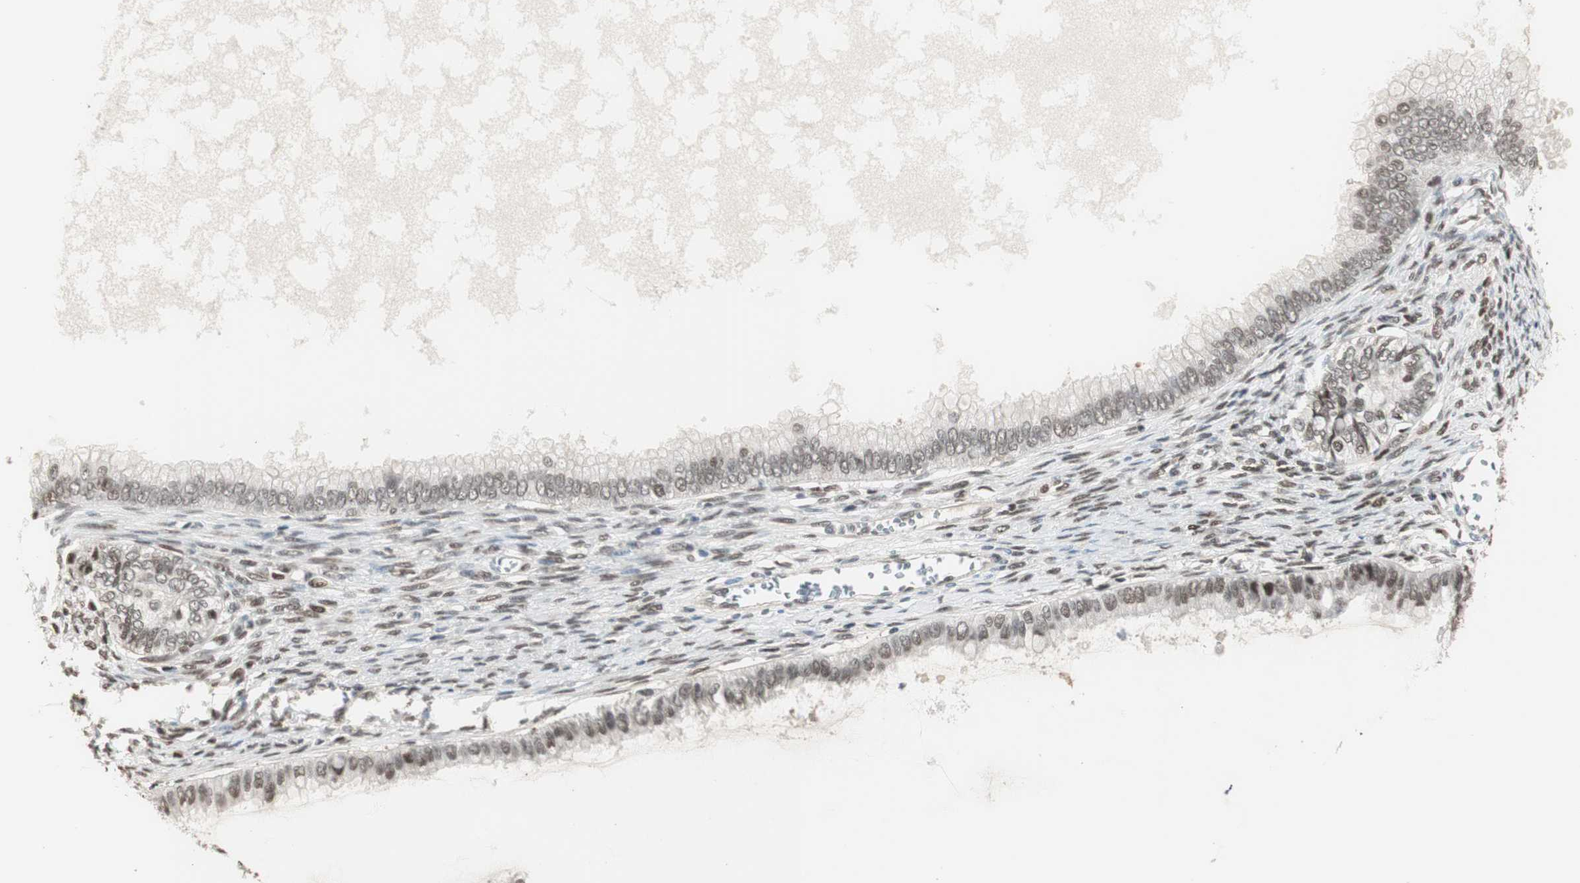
{"staining": {"intensity": "weak", "quantity": ">75%", "location": "nuclear"}, "tissue": "ovarian cancer", "cell_type": "Tumor cells", "image_type": "cancer", "snomed": [{"axis": "morphology", "description": "Cystadenocarcinoma, mucinous, NOS"}, {"axis": "topography", "description": "Ovary"}], "caption": "This is an image of IHC staining of mucinous cystadenocarcinoma (ovarian), which shows weak positivity in the nuclear of tumor cells.", "gene": "LONP2", "patient": {"sex": "female", "age": 80}}